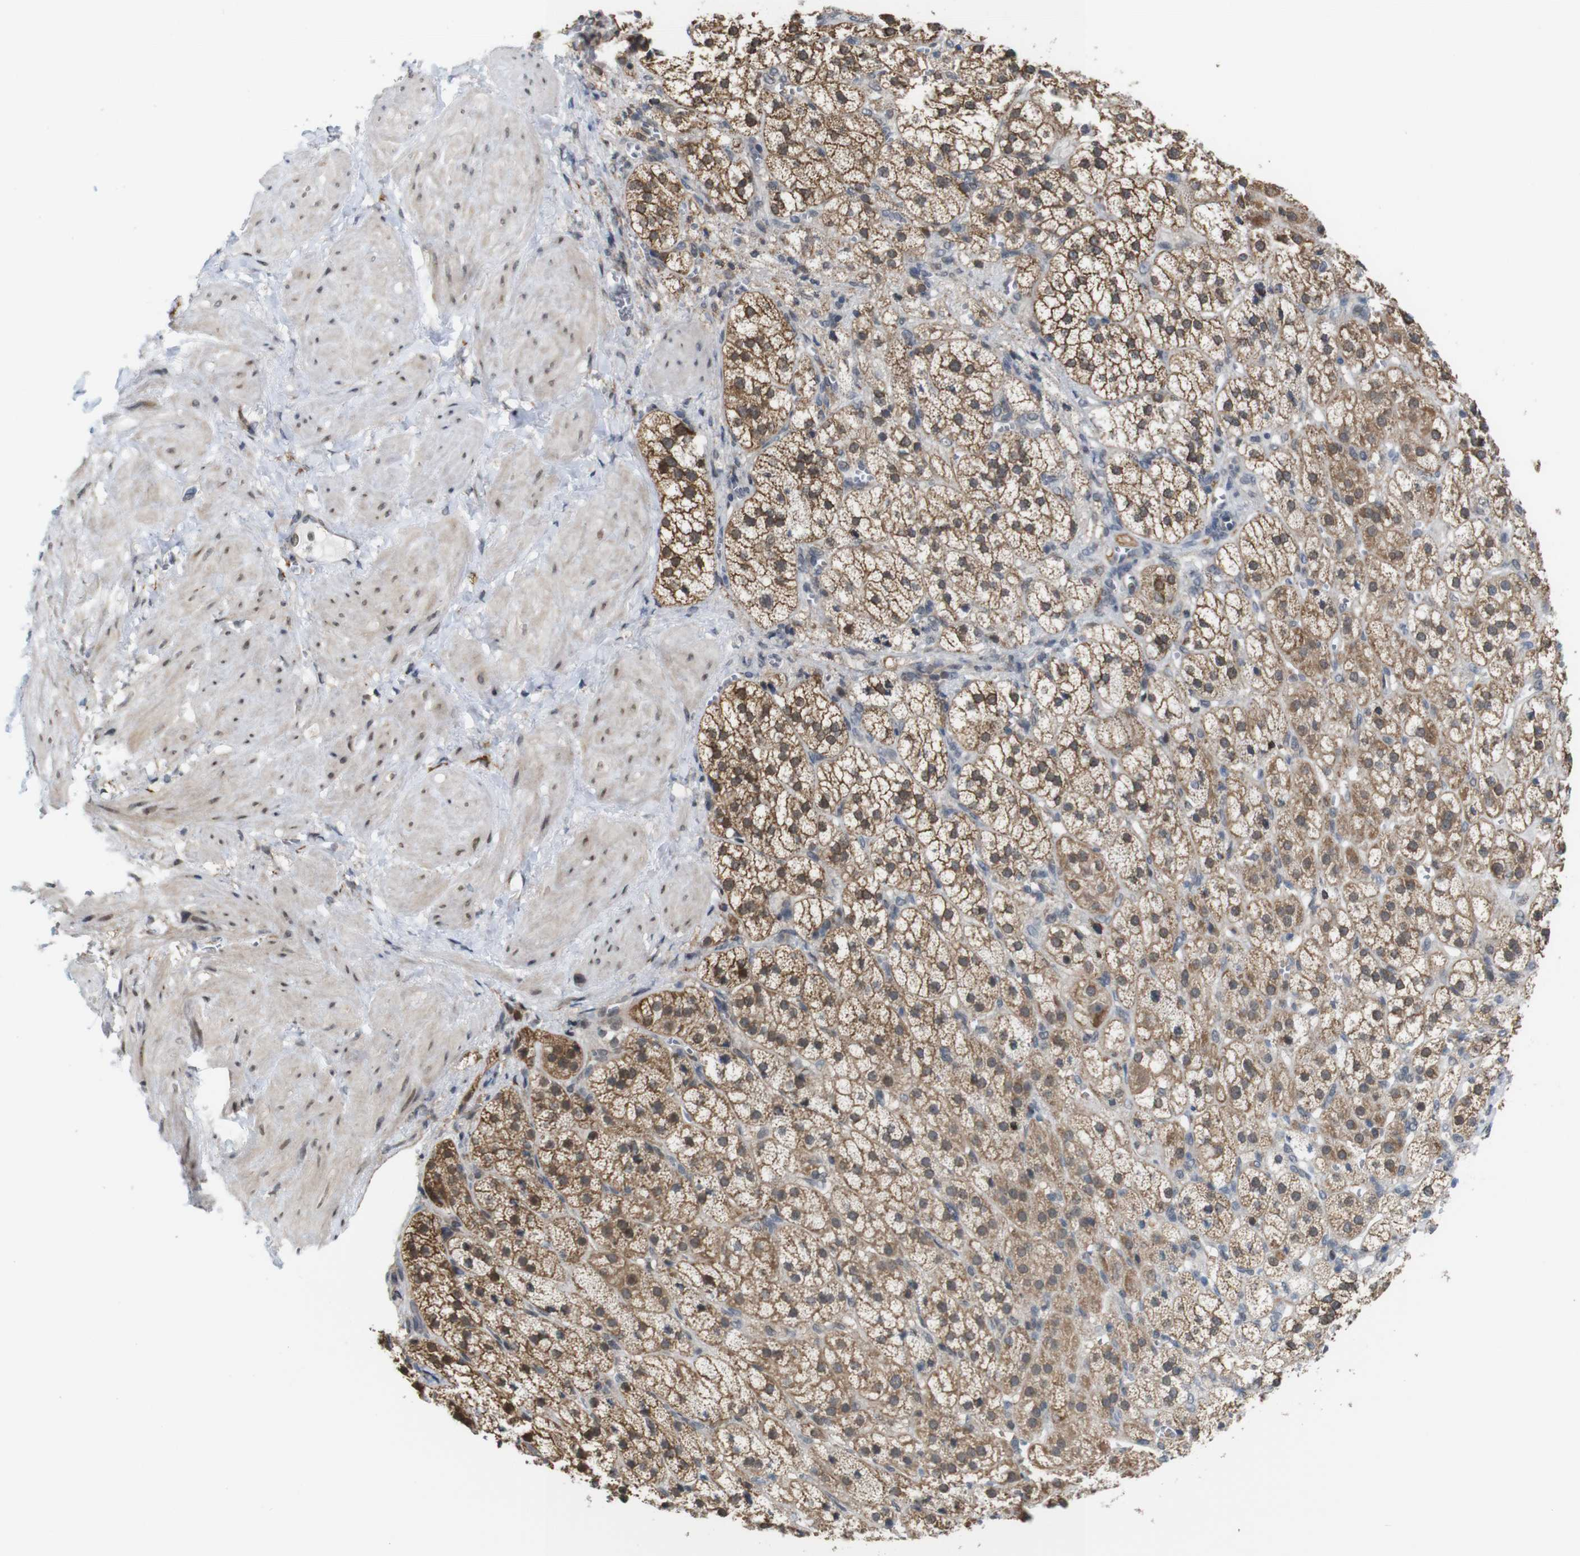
{"staining": {"intensity": "moderate", "quantity": ">75%", "location": "cytoplasmic/membranous,nuclear"}, "tissue": "adrenal gland", "cell_type": "Glandular cells", "image_type": "normal", "snomed": [{"axis": "morphology", "description": "Normal tissue, NOS"}, {"axis": "topography", "description": "Adrenal gland"}], "caption": "The histopathology image shows staining of unremarkable adrenal gland, revealing moderate cytoplasmic/membranous,nuclear protein expression (brown color) within glandular cells.", "gene": "PNMA8A", "patient": {"sex": "male", "age": 56}}